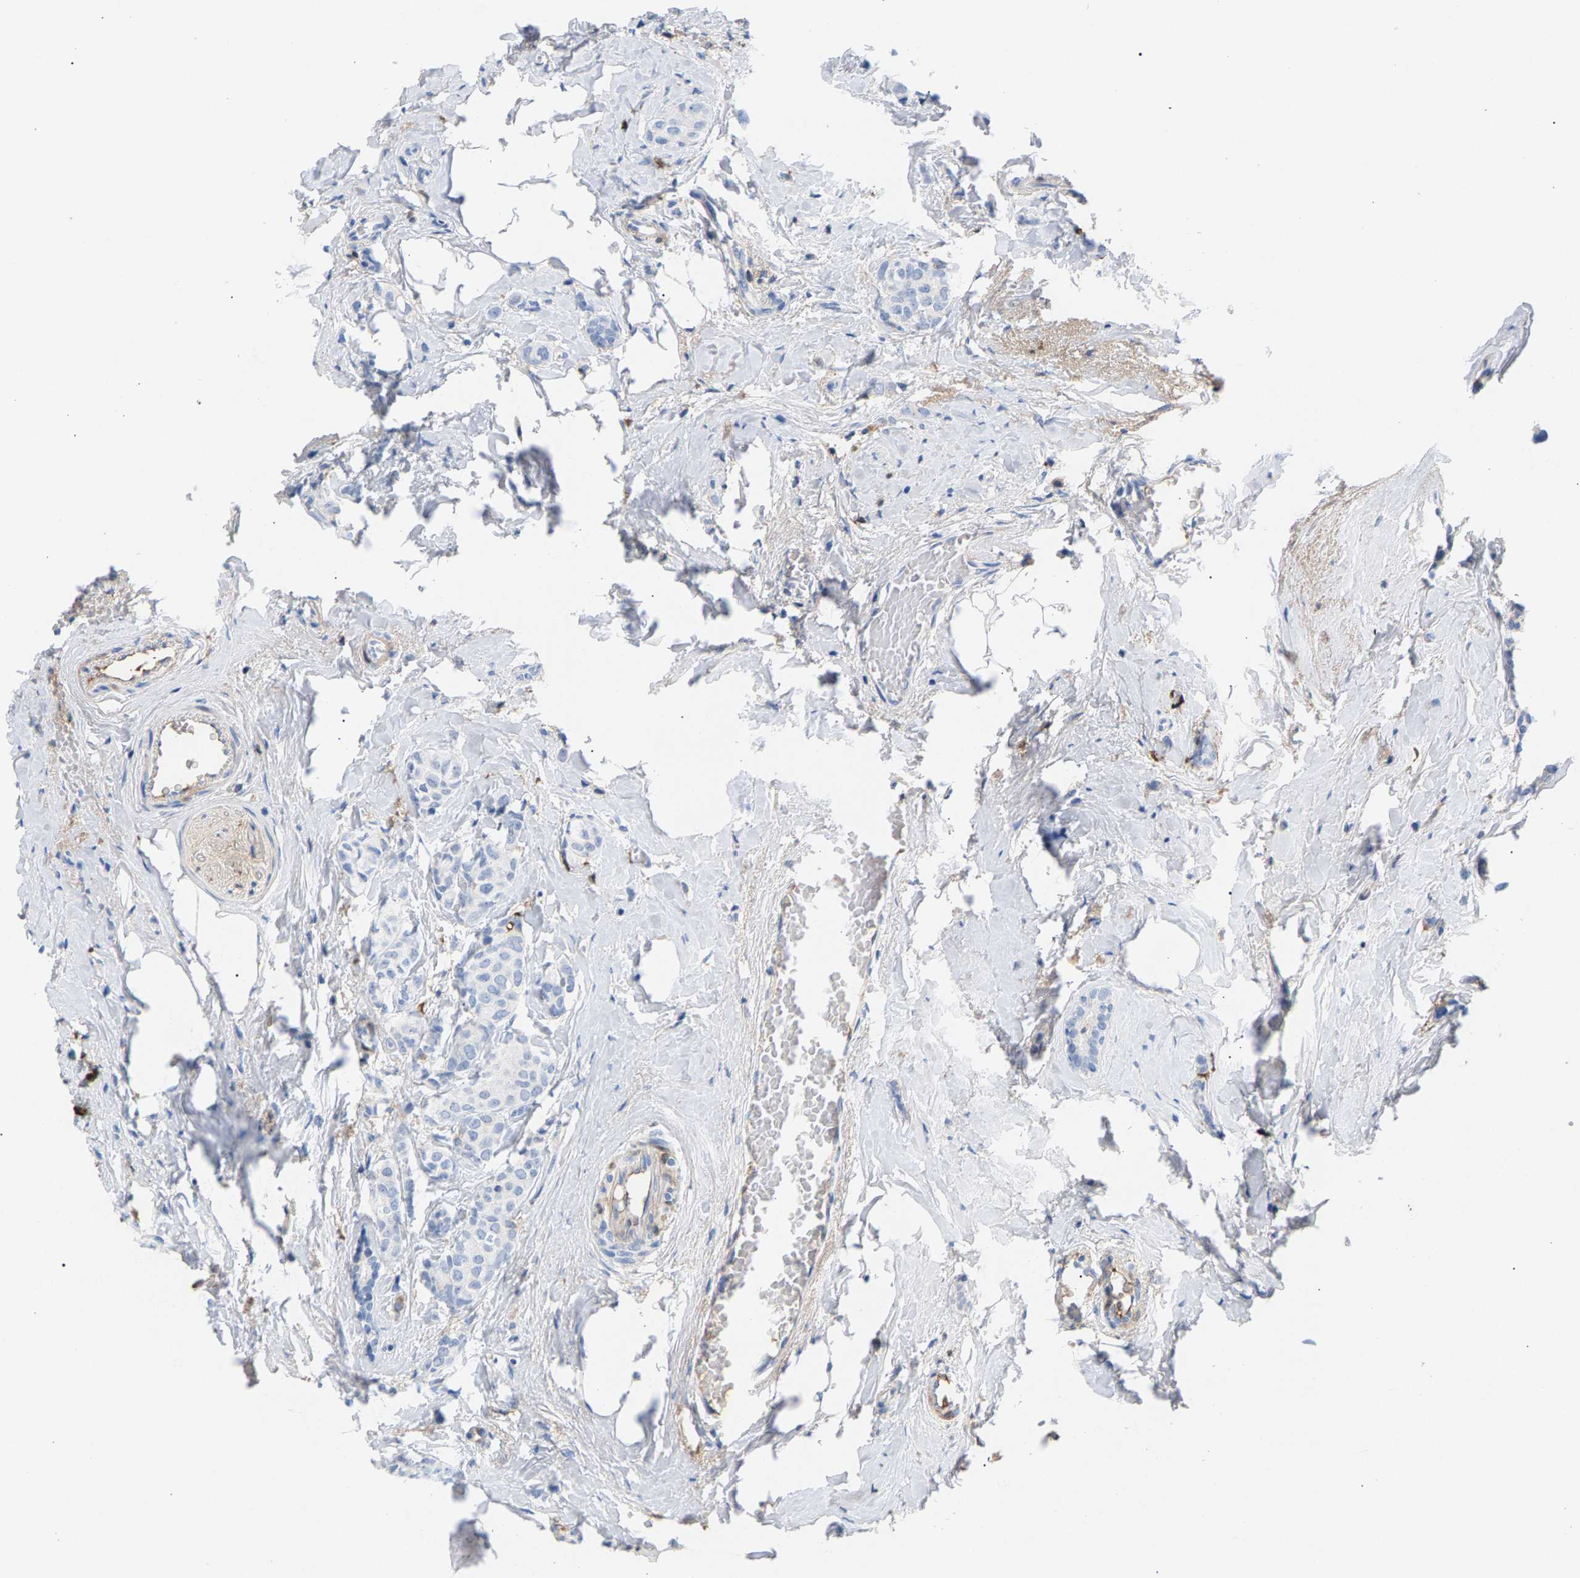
{"staining": {"intensity": "negative", "quantity": "none", "location": "none"}, "tissue": "breast cancer", "cell_type": "Tumor cells", "image_type": "cancer", "snomed": [{"axis": "morphology", "description": "Lobular carcinoma"}, {"axis": "topography", "description": "Breast"}], "caption": "High power microscopy micrograph of an immunohistochemistry (IHC) histopathology image of breast cancer, revealing no significant positivity in tumor cells.", "gene": "APOH", "patient": {"sex": "female", "age": 60}}